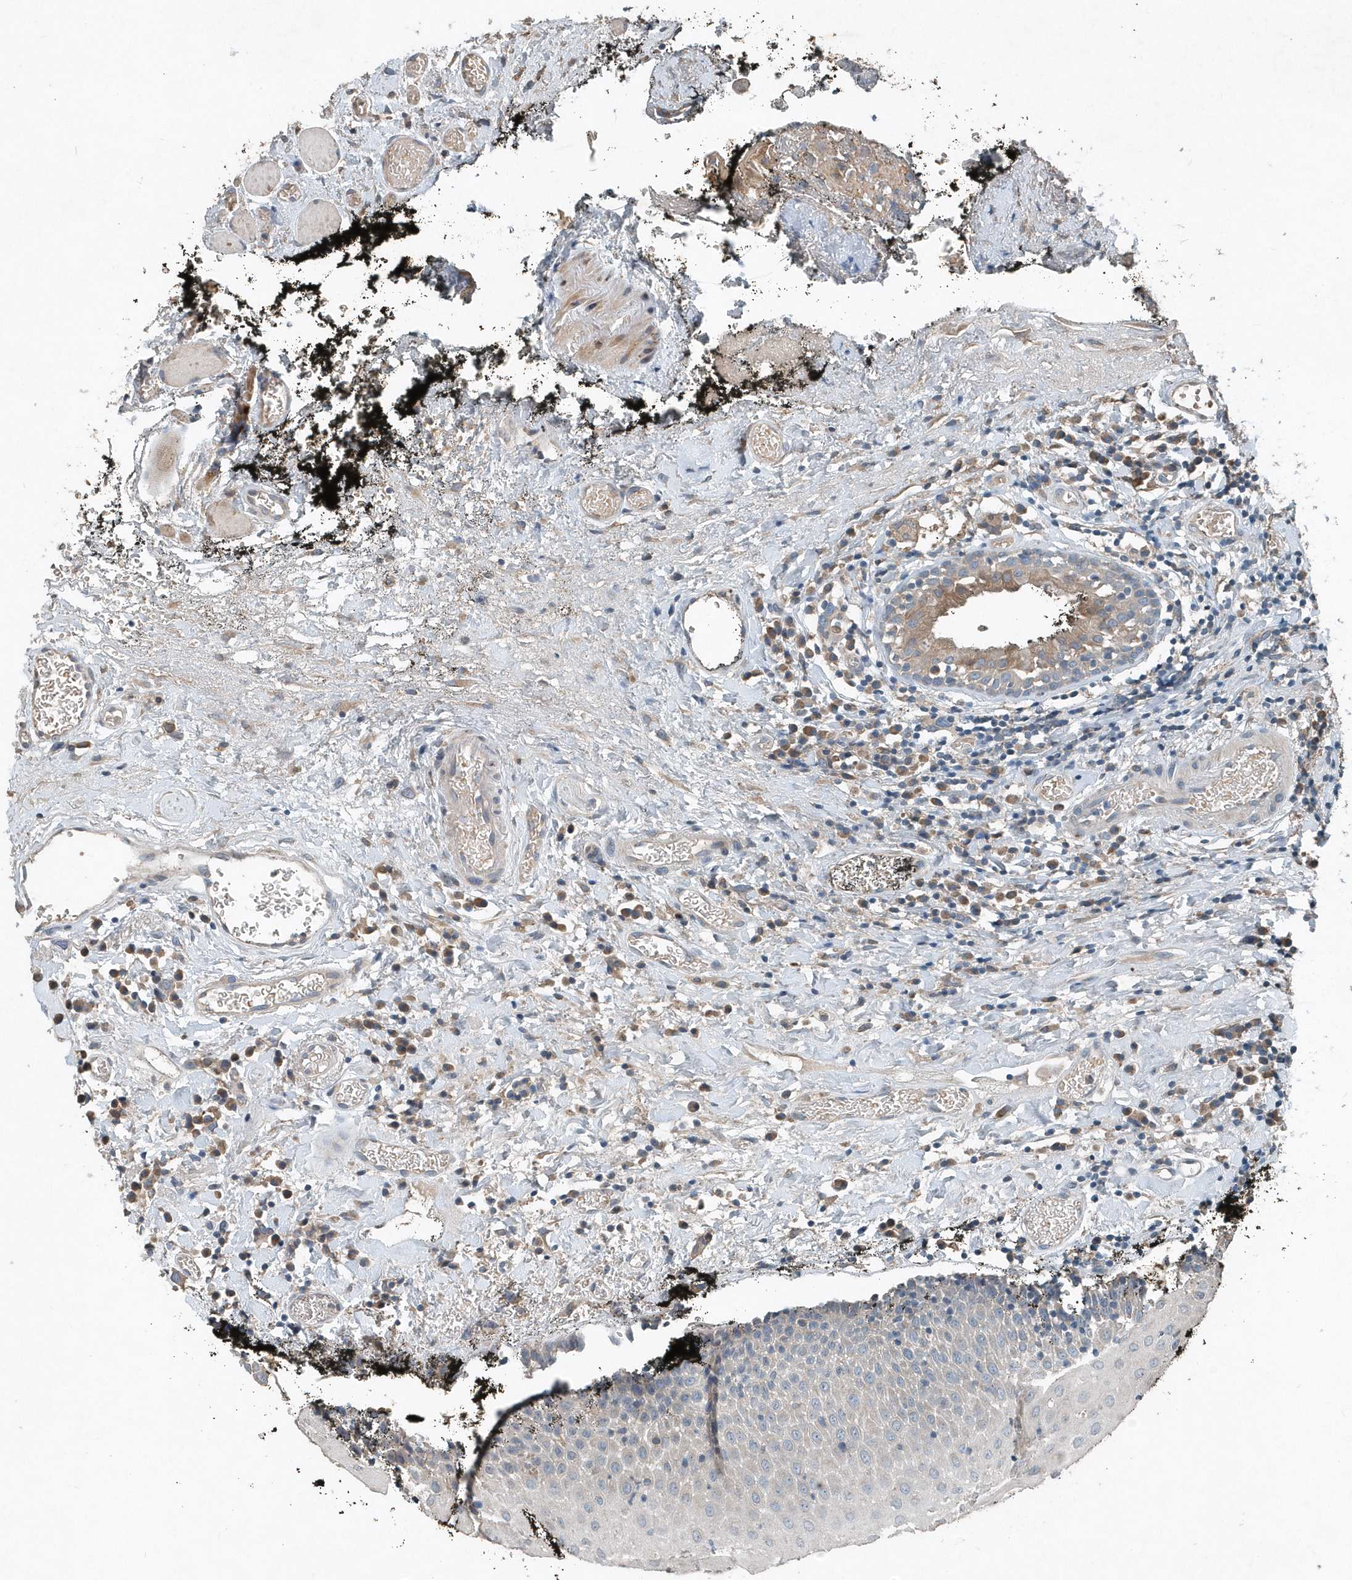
{"staining": {"intensity": "weak", "quantity": "<25%", "location": "cytoplasmic/membranous"}, "tissue": "oral mucosa", "cell_type": "Squamous epithelial cells", "image_type": "normal", "snomed": [{"axis": "morphology", "description": "Normal tissue, NOS"}, {"axis": "topography", "description": "Oral tissue"}], "caption": "The histopathology image displays no staining of squamous epithelial cells in benign oral mucosa.", "gene": "SCFD2", "patient": {"sex": "male", "age": 74}}